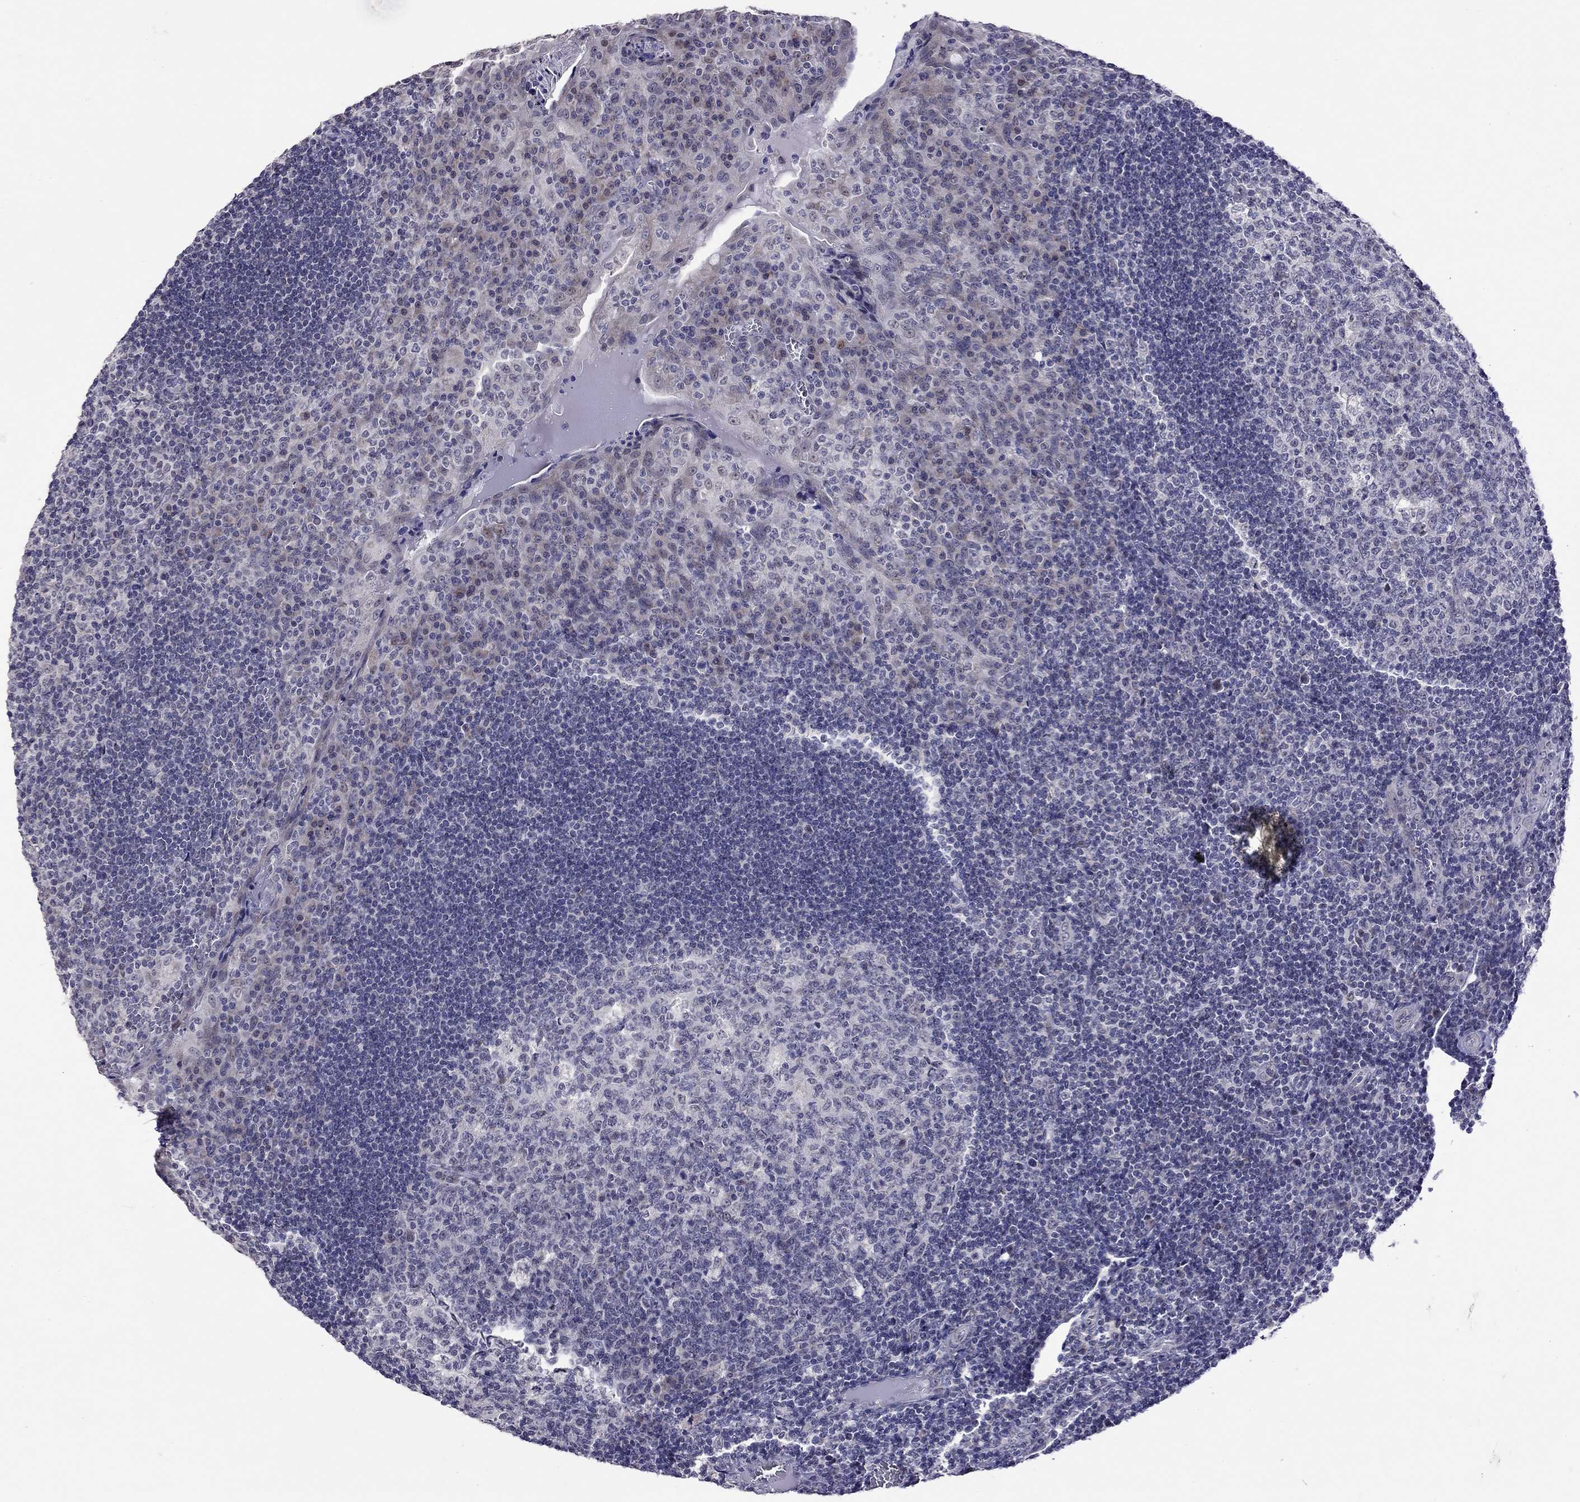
{"staining": {"intensity": "negative", "quantity": "none", "location": "none"}, "tissue": "tonsil", "cell_type": "Germinal center cells", "image_type": "normal", "snomed": [{"axis": "morphology", "description": "Normal tissue, NOS"}, {"axis": "topography", "description": "Tonsil"}], "caption": "A high-resolution micrograph shows IHC staining of normal tonsil, which displays no significant positivity in germinal center cells.", "gene": "HES5", "patient": {"sex": "male", "age": 17}}